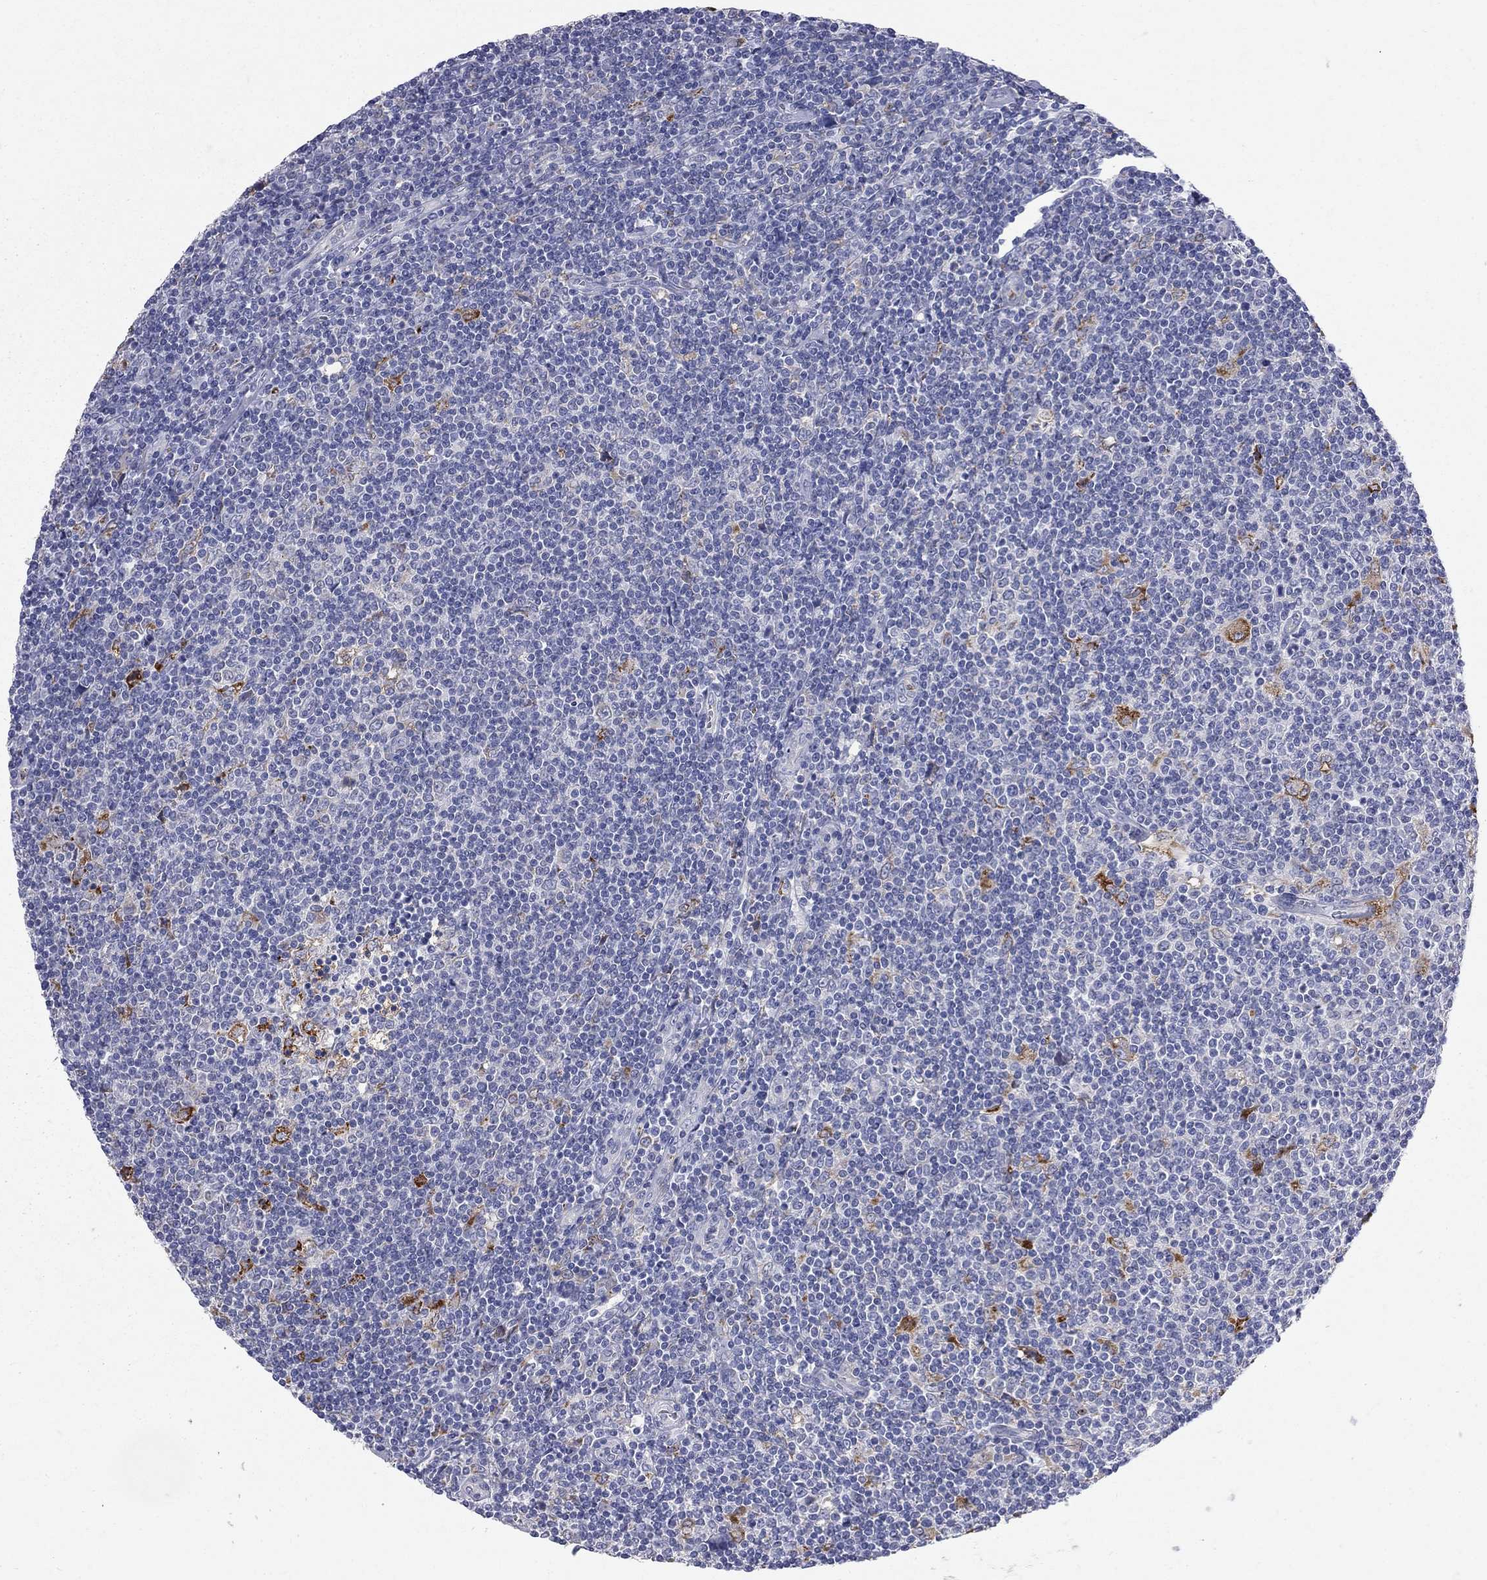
{"staining": {"intensity": "negative", "quantity": "none", "location": "none"}, "tissue": "lymphoma", "cell_type": "Tumor cells", "image_type": "cancer", "snomed": [{"axis": "morphology", "description": "Hodgkin's disease, NOS"}, {"axis": "topography", "description": "Lymph node"}], "caption": "A photomicrograph of Hodgkin's disease stained for a protein displays no brown staining in tumor cells. (Stains: DAB (3,3'-diaminobenzidine) IHC with hematoxylin counter stain, Microscopy: brightfield microscopy at high magnification).", "gene": "ACSL1", "patient": {"sex": "male", "age": 40}}